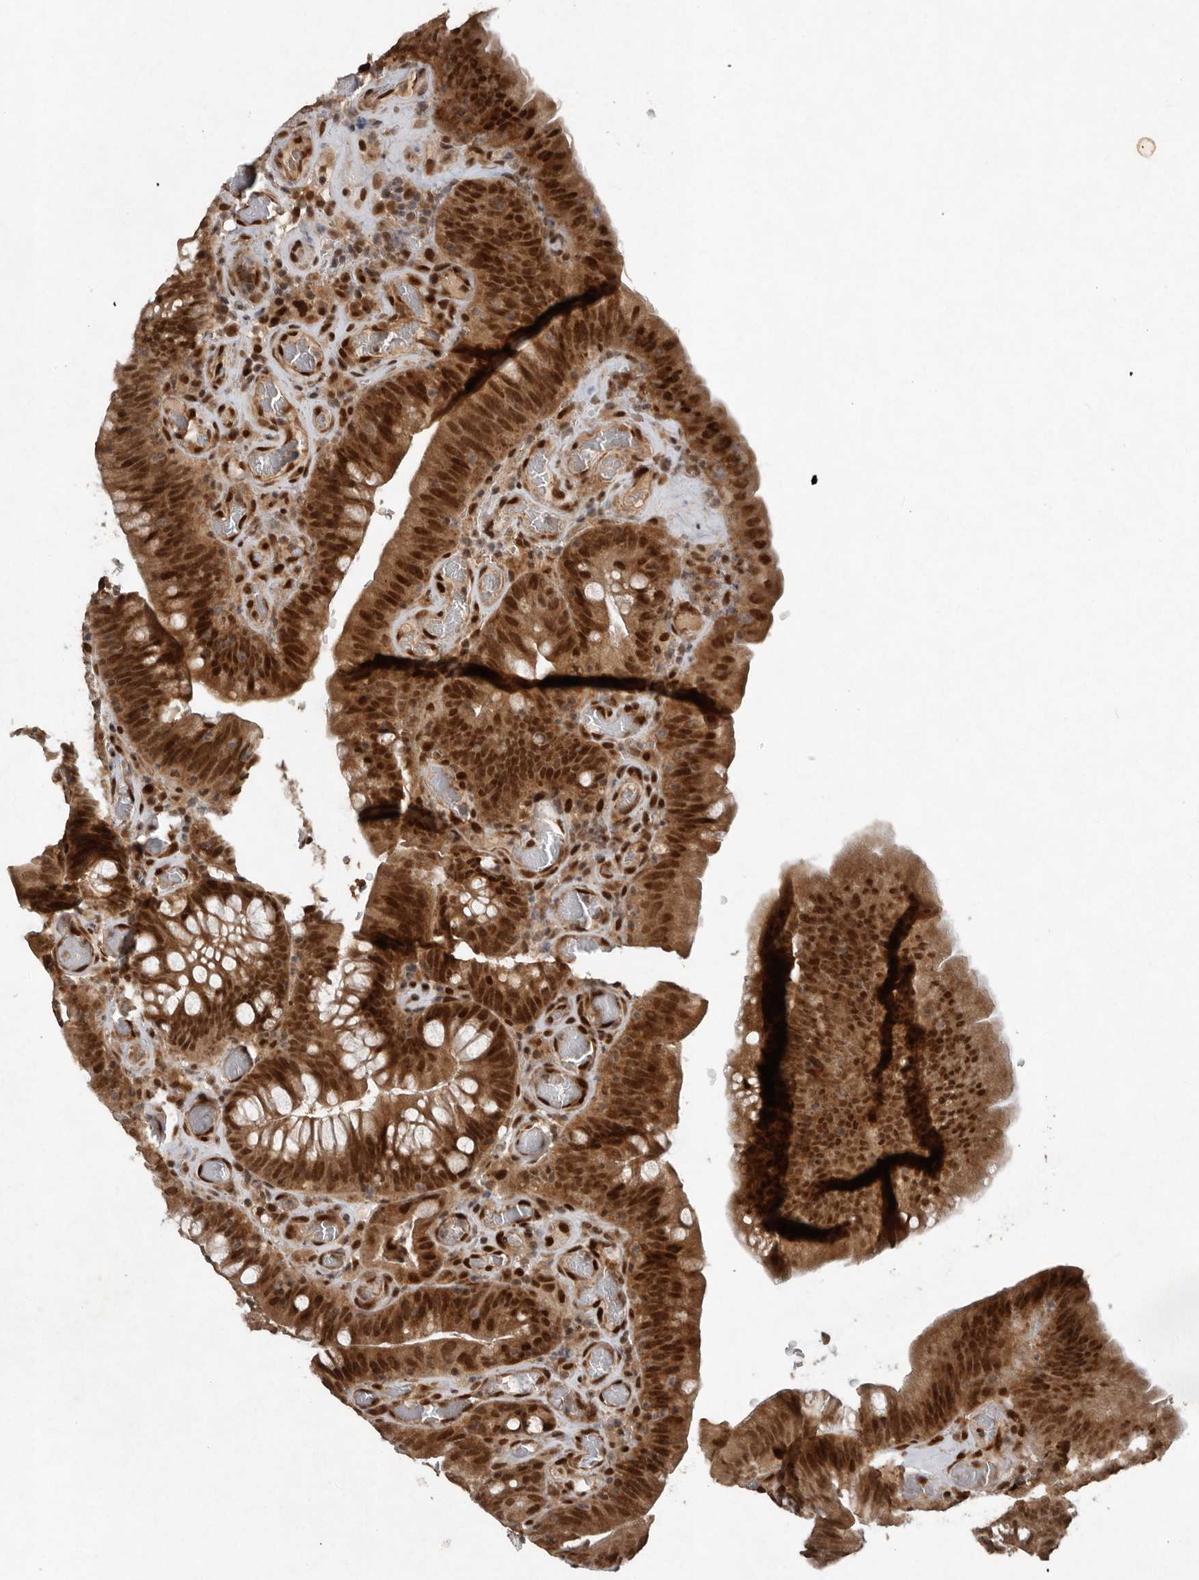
{"staining": {"intensity": "strong", "quantity": ">75%", "location": "cytoplasmic/membranous,nuclear"}, "tissue": "colorectal cancer", "cell_type": "Tumor cells", "image_type": "cancer", "snomed": [{"axis": "morphology", "description": "Normal tissue, NOS"}, {"axis": "topography", "description": "Colon"}], "caption": "Tumor cells show high levels of strong cytoplasmic/membranous and nuclear expression in about >75% of cells in colorectal cancer. Ihc stains the protein in brown and the nuclei are stained blue.", "gene": "CDC27", "patient": {"sex": "female", "age": 82}}